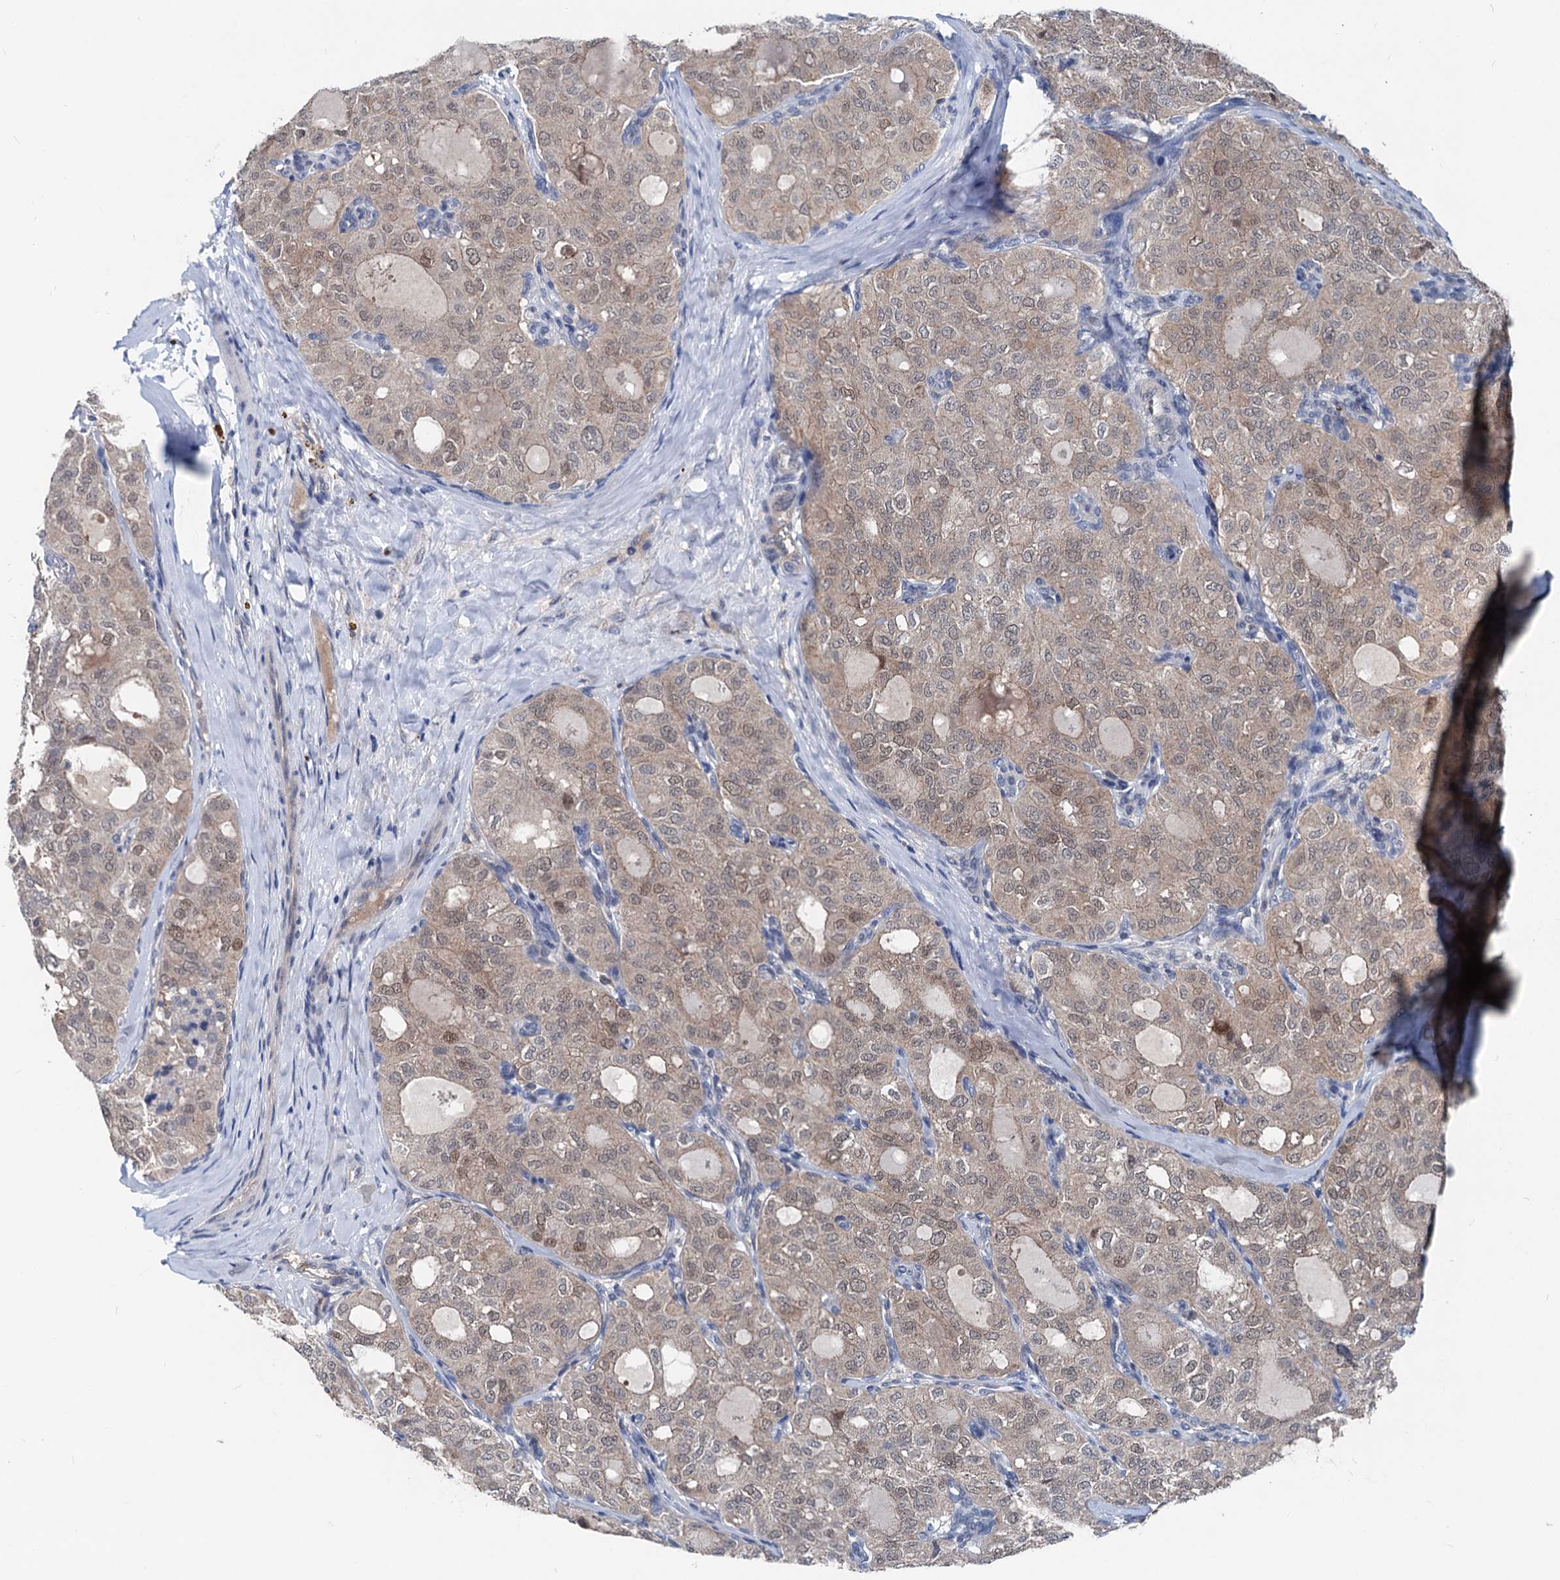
{"staining": {"intensity": "moderate", "quantity": "25%-75%", "location": "cytoplasmic/membranous,nuclear"}, "tissue": "thyroid cancer", "cell_type": "Tumor cells", "image_type": "cancer", "snomed": [{"axis": "morphology", "description": "Follicular adenoma carcinoma, NOS"}, {"axis": "topography", "description": "Thyroid gland"}], "caption": "About 25%-75% of tumor cells in human thyroid follicular adenoma carcinoma demonstrate moderate cytoplasmic/membranous and nuclear protein expression as visualized by brown immunohistochemical staining.", "gene": "GLO1", "patient": {"sex": "male", "age": 75}}